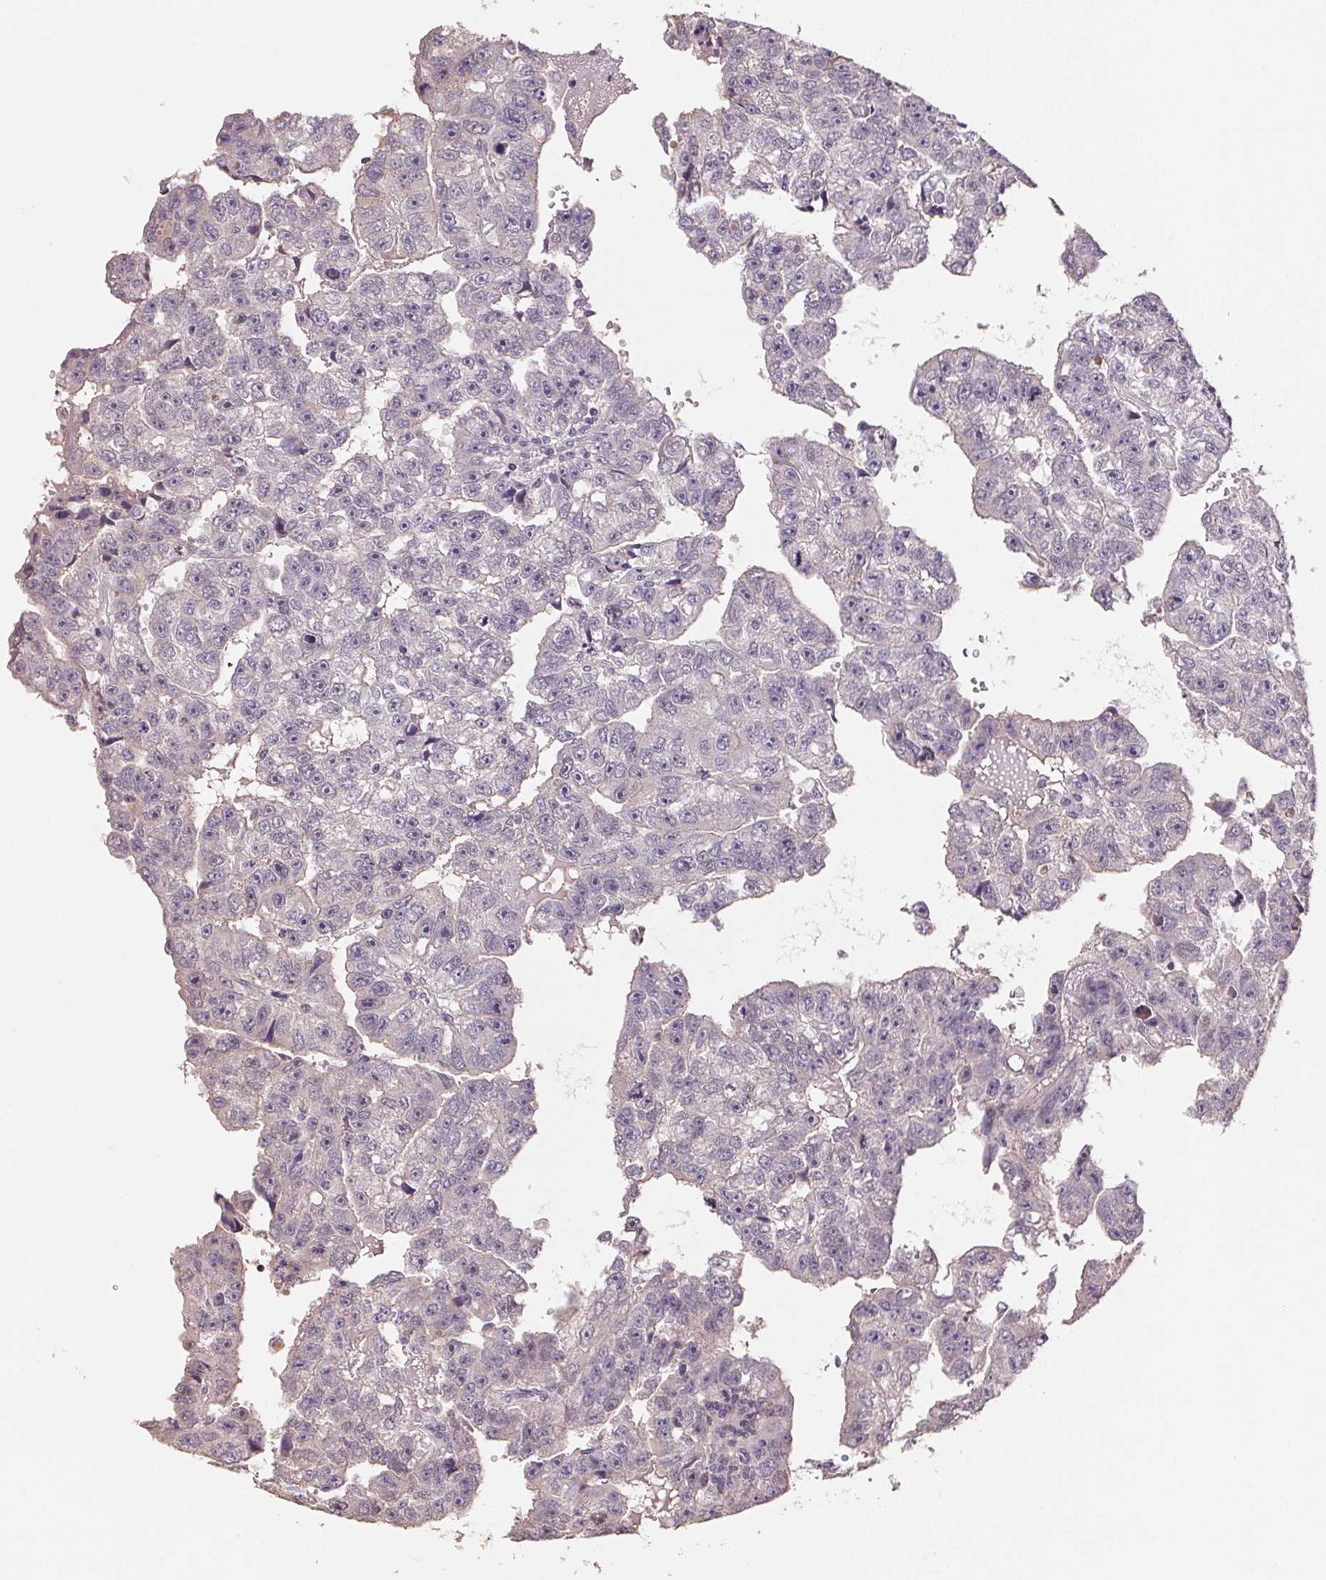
{"staining": {"intensity": "negative", "quantity": "none", "location": "none"}, "tissue": "testis cancer", "cell_type": "Tumor cells", "image_type": "cancer", "snomed": [{"axis": "morphology", "description": "Carcinoma, Embryonal, NOS"}, {"axis": "topography", "description": "Testis"}], "caption": "DAB immunohistochemical staining of testis cancer exhibits no significant staining in tumor cells.", "gene": "CENPF", "patient": {"sex": "male", "age": 20}}